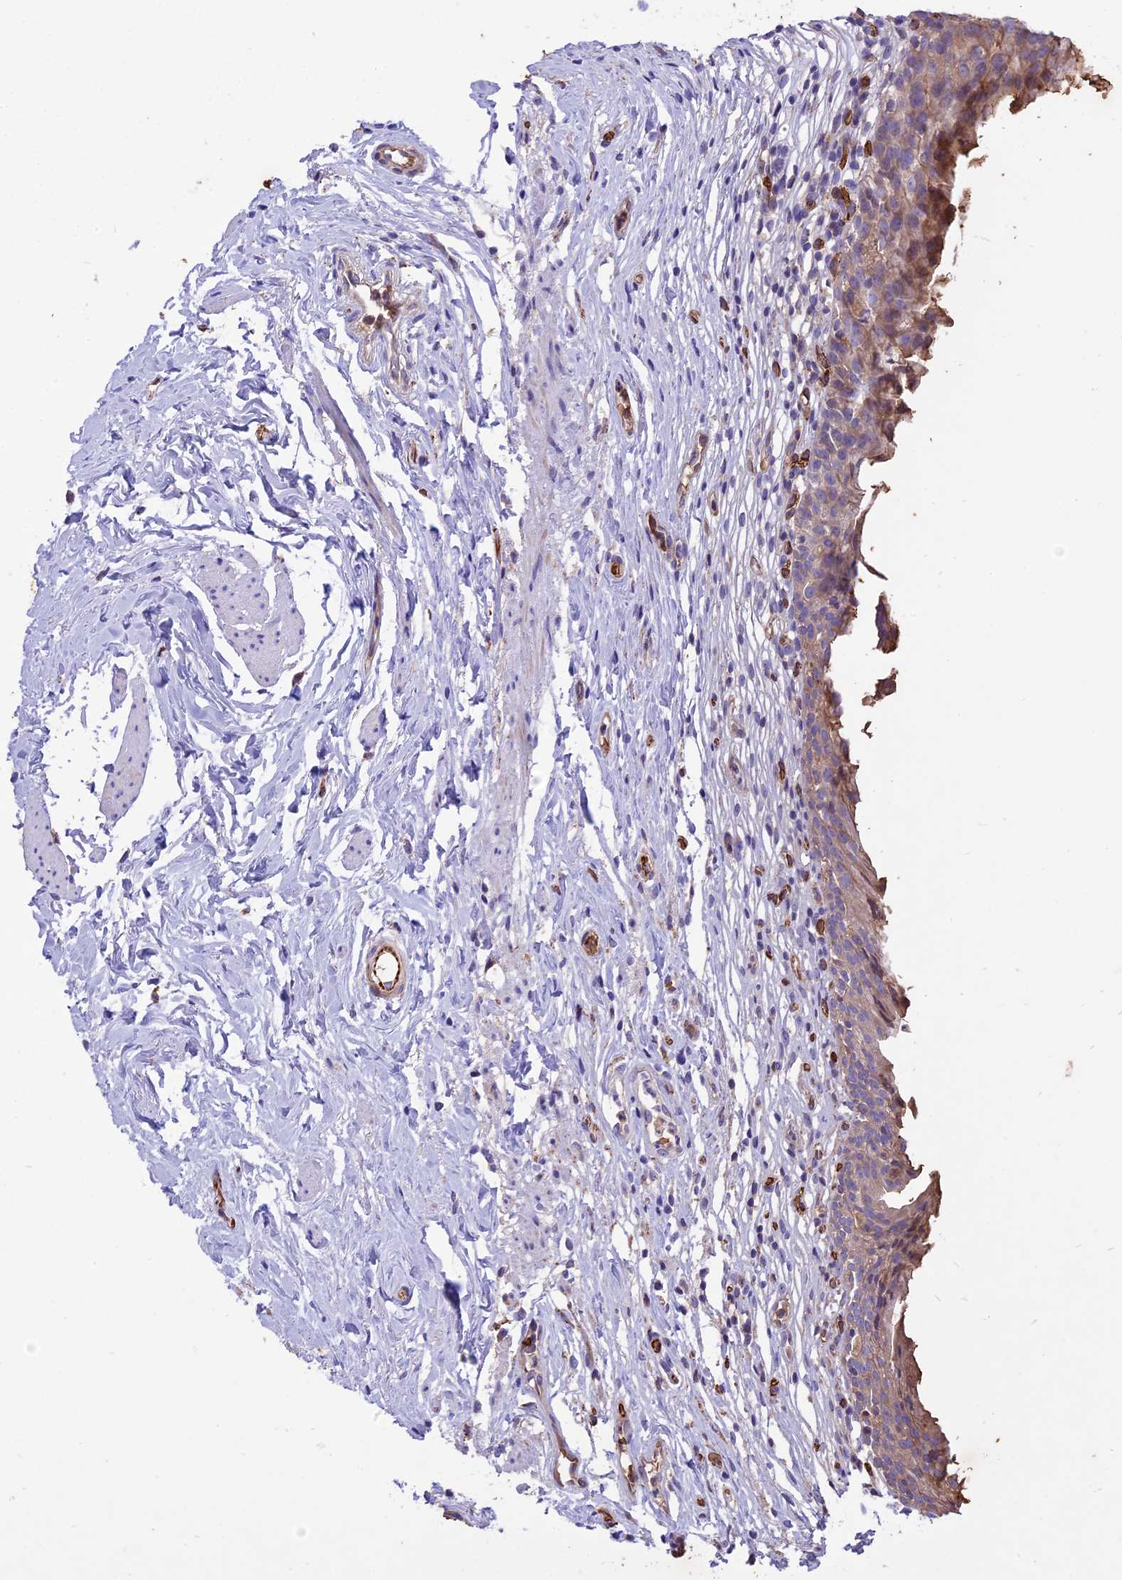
{"staining": {"intensity": "strong", "quantity": "<25%", "location": "cytoplasmic/membranous"}, "tissue": "urinary bladder", "cell_type": "Urothelial cells", "image_type": "normal", "snomed": [{"axis": "morphology", "description": "Normal tissue, NOS"}, {"axis": "morphology", "description": "Inflammation, NOS"}, {"axis": "topography", "description": "Urinary bladder"}], "caption": "Immunohistochemical staining of benign human urinary bladder shows strong cytoplasmic/membranous protein staining in about <25% of urothelial cells.", "gene": "TTC4", "patient": {"sex": "male", "age": 63}}